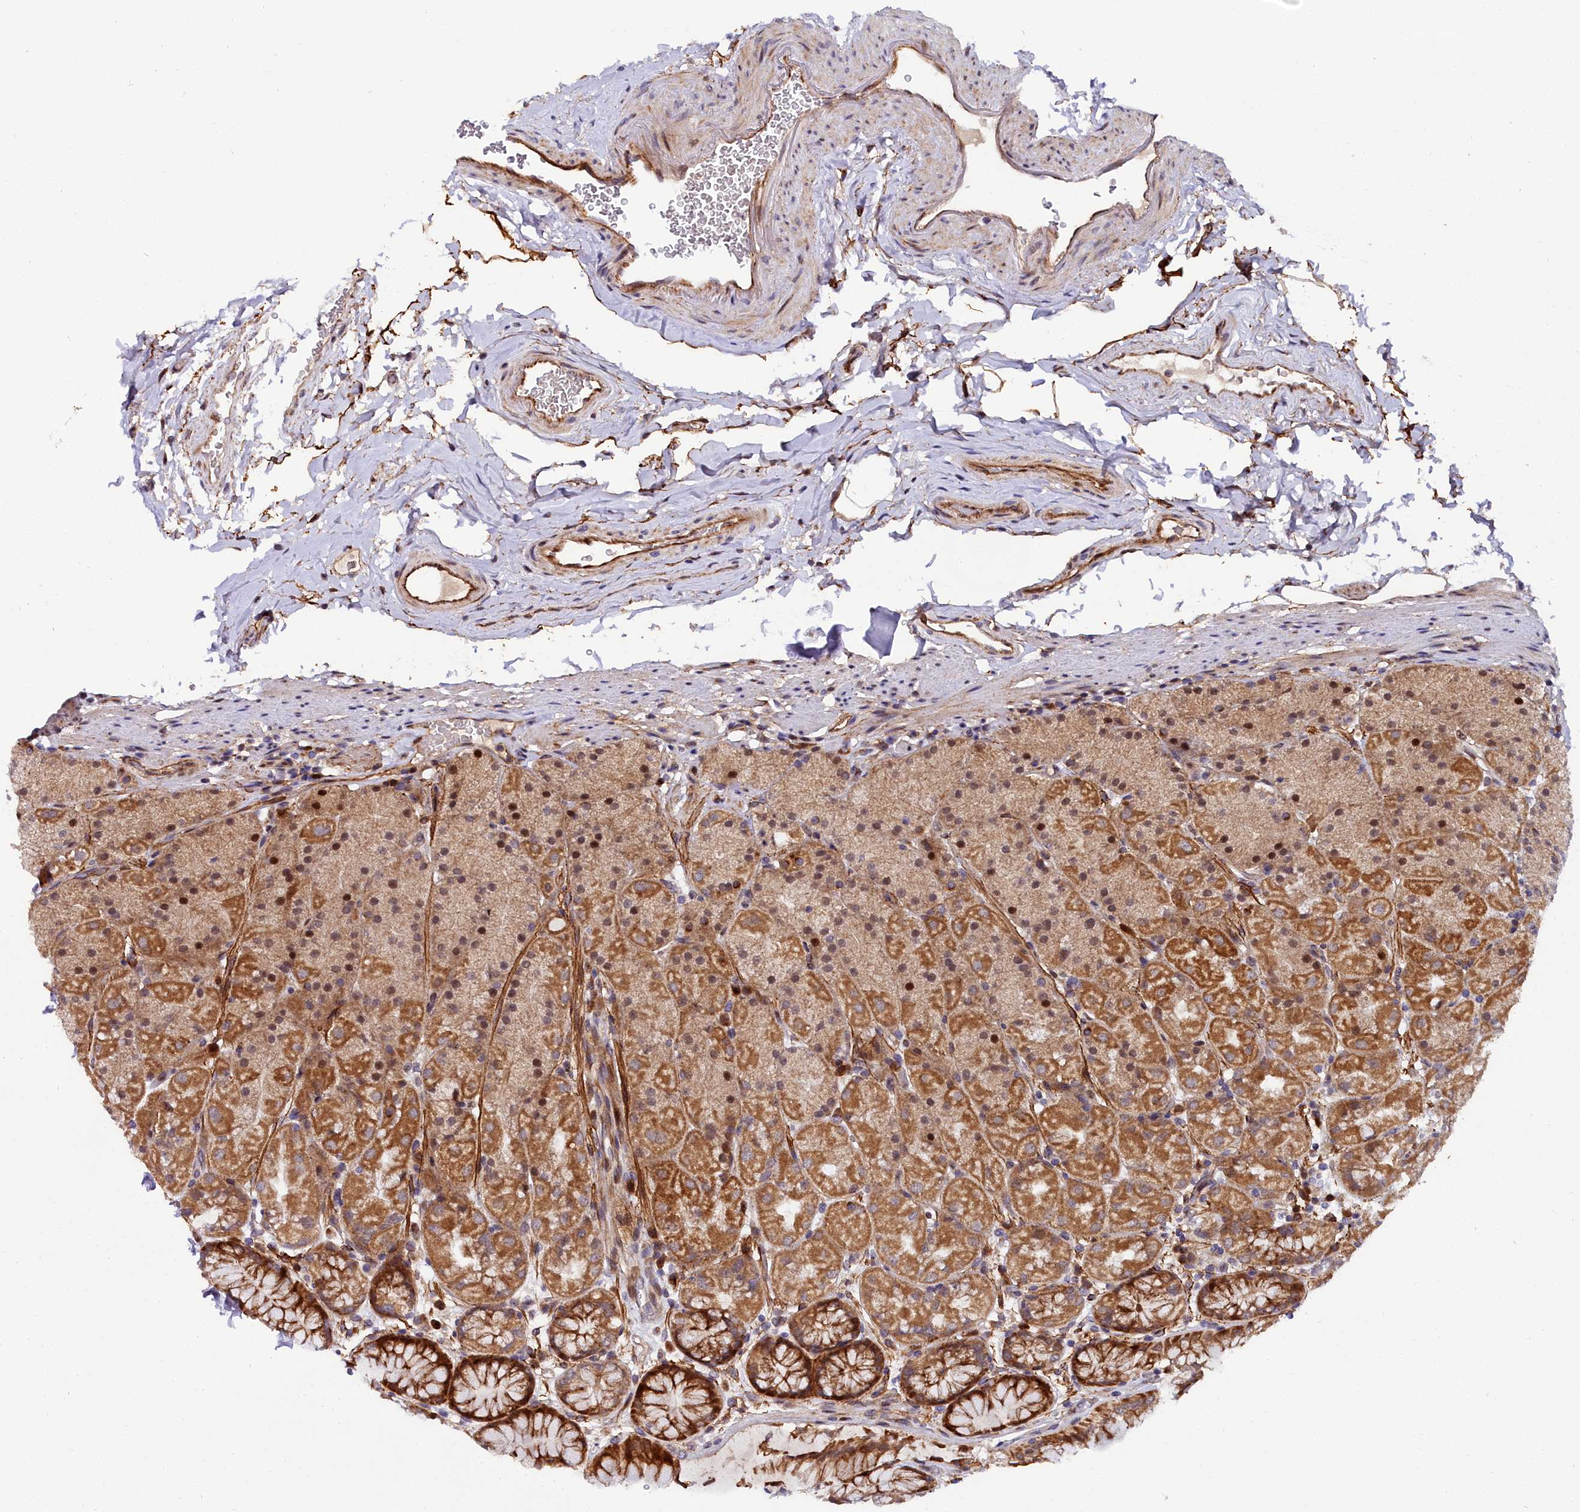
{"staining": {"intensity": "strong", "quantity": ">75%", "location": "cytoplasmic/membranous,nuclear"}, "tissue": "stomach", "cell_type": "Glandular cells", "image_type": "normal", "snomed": [{"axis": "morphology", "description": "Normal tissue, NOS"}, {"axis": "topography", "description": "Stomach, upper"}, {"axis": "topography", "description": "Stomach, lower"}], "caption": "Protein expression by immunohistochemistry displays strong cytoplasmic/membranous,nuclear staining in about >75% of glandular cells in unremarkable stomach.", "gene": "MRPS11", "patient": {"sex": "male", "age": 67}}